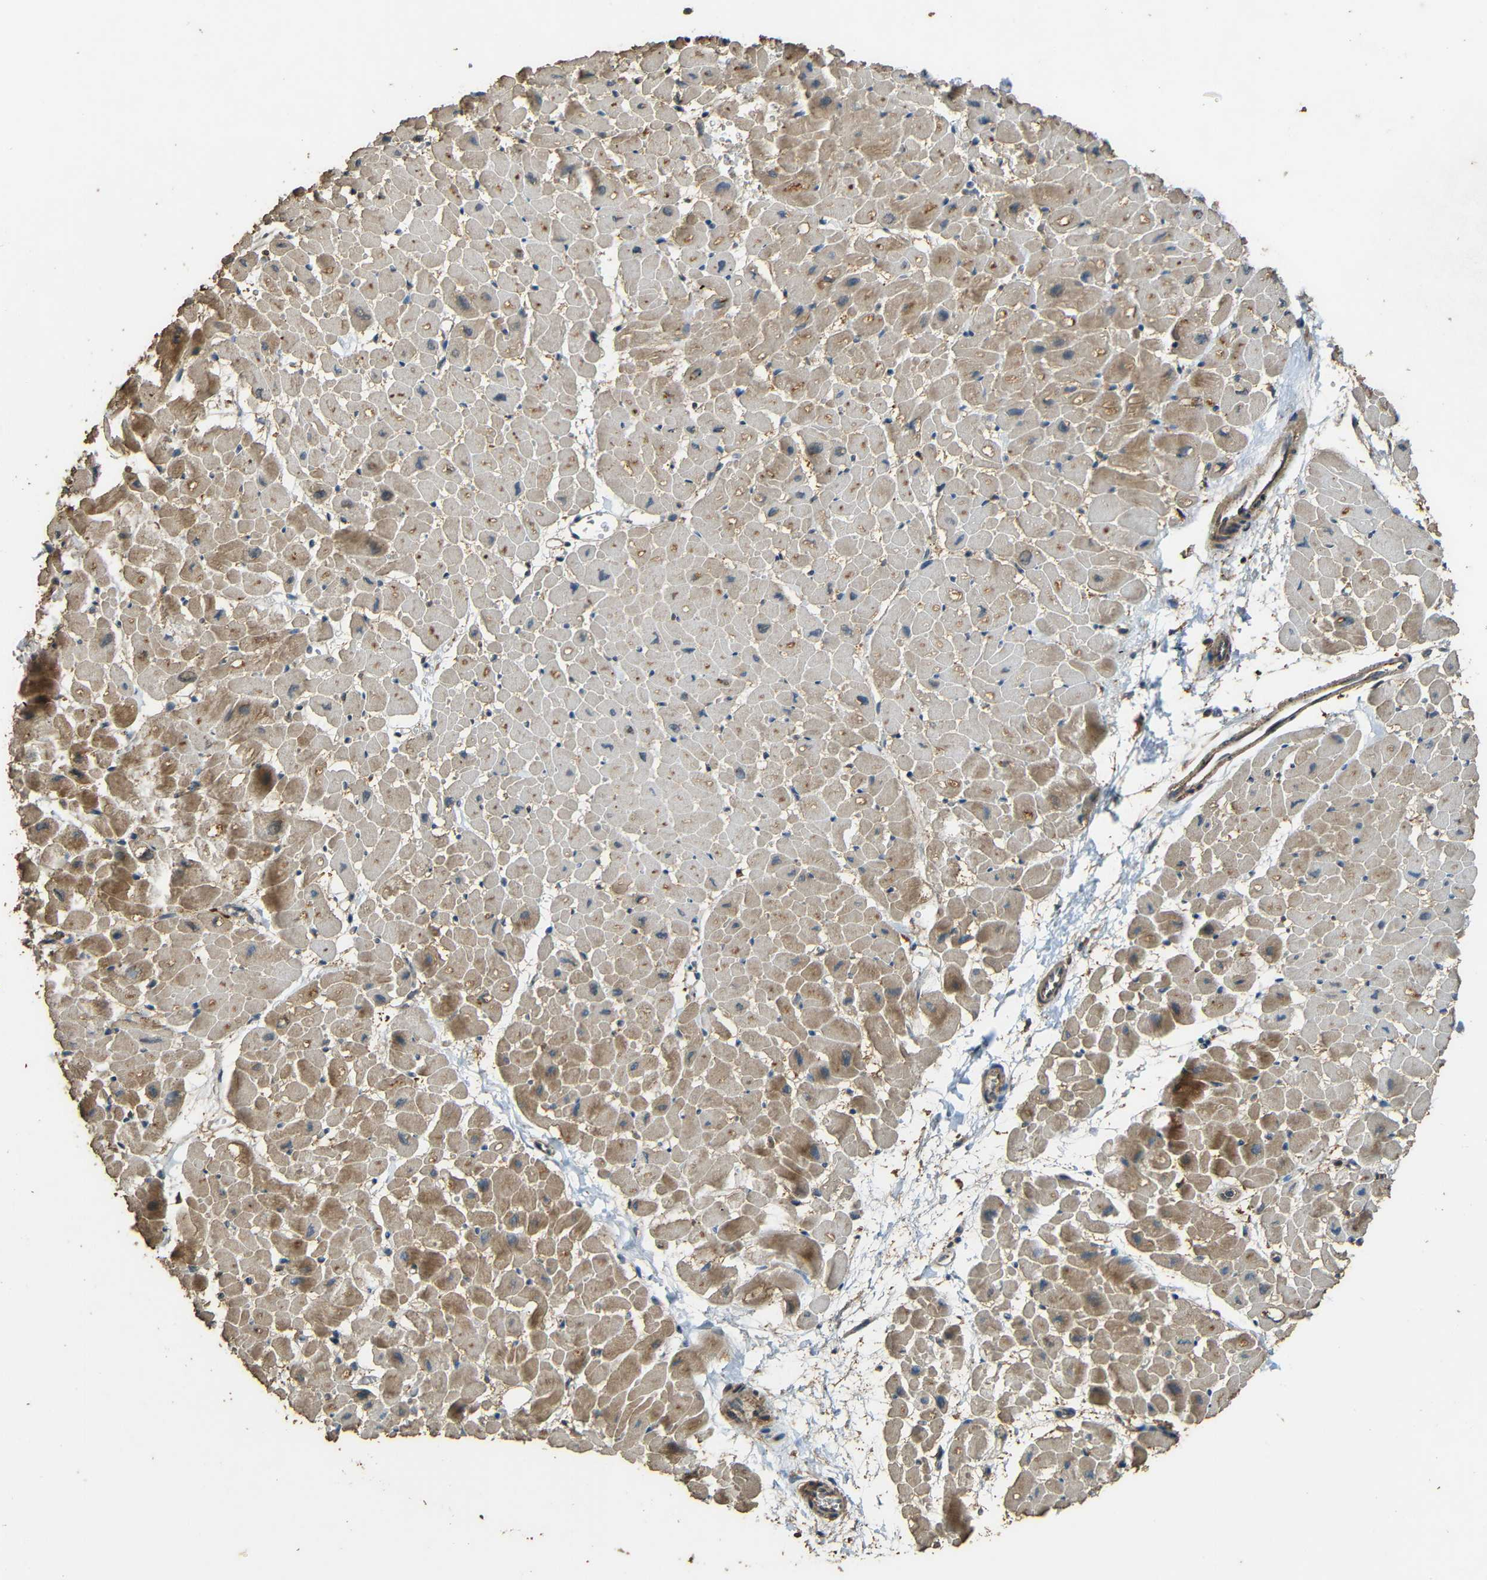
{"staining": {"intensity": "moderate", "quantity": ">75%", "location": "cytoplasmic/membranous"}, "tissue": "heart muscle", "cell_type": "Cardiomyocytes", "image_type": "normal", "snomed": [{"axis": "morphology", "description": "Normal tissue, NOS"}, {"axis": "topography", "description": "Heart"}], "caption": "Immunohistochemical staining of normal human heart muscle demonstrates moderate cytoplasmic/membranous protein staining in approximately >75% of cardiomyocytes. (IHC, brightfield microscopy, high magnification).", "gene": "PDE5A", "patient": {"sex": "male", "age": 45}}